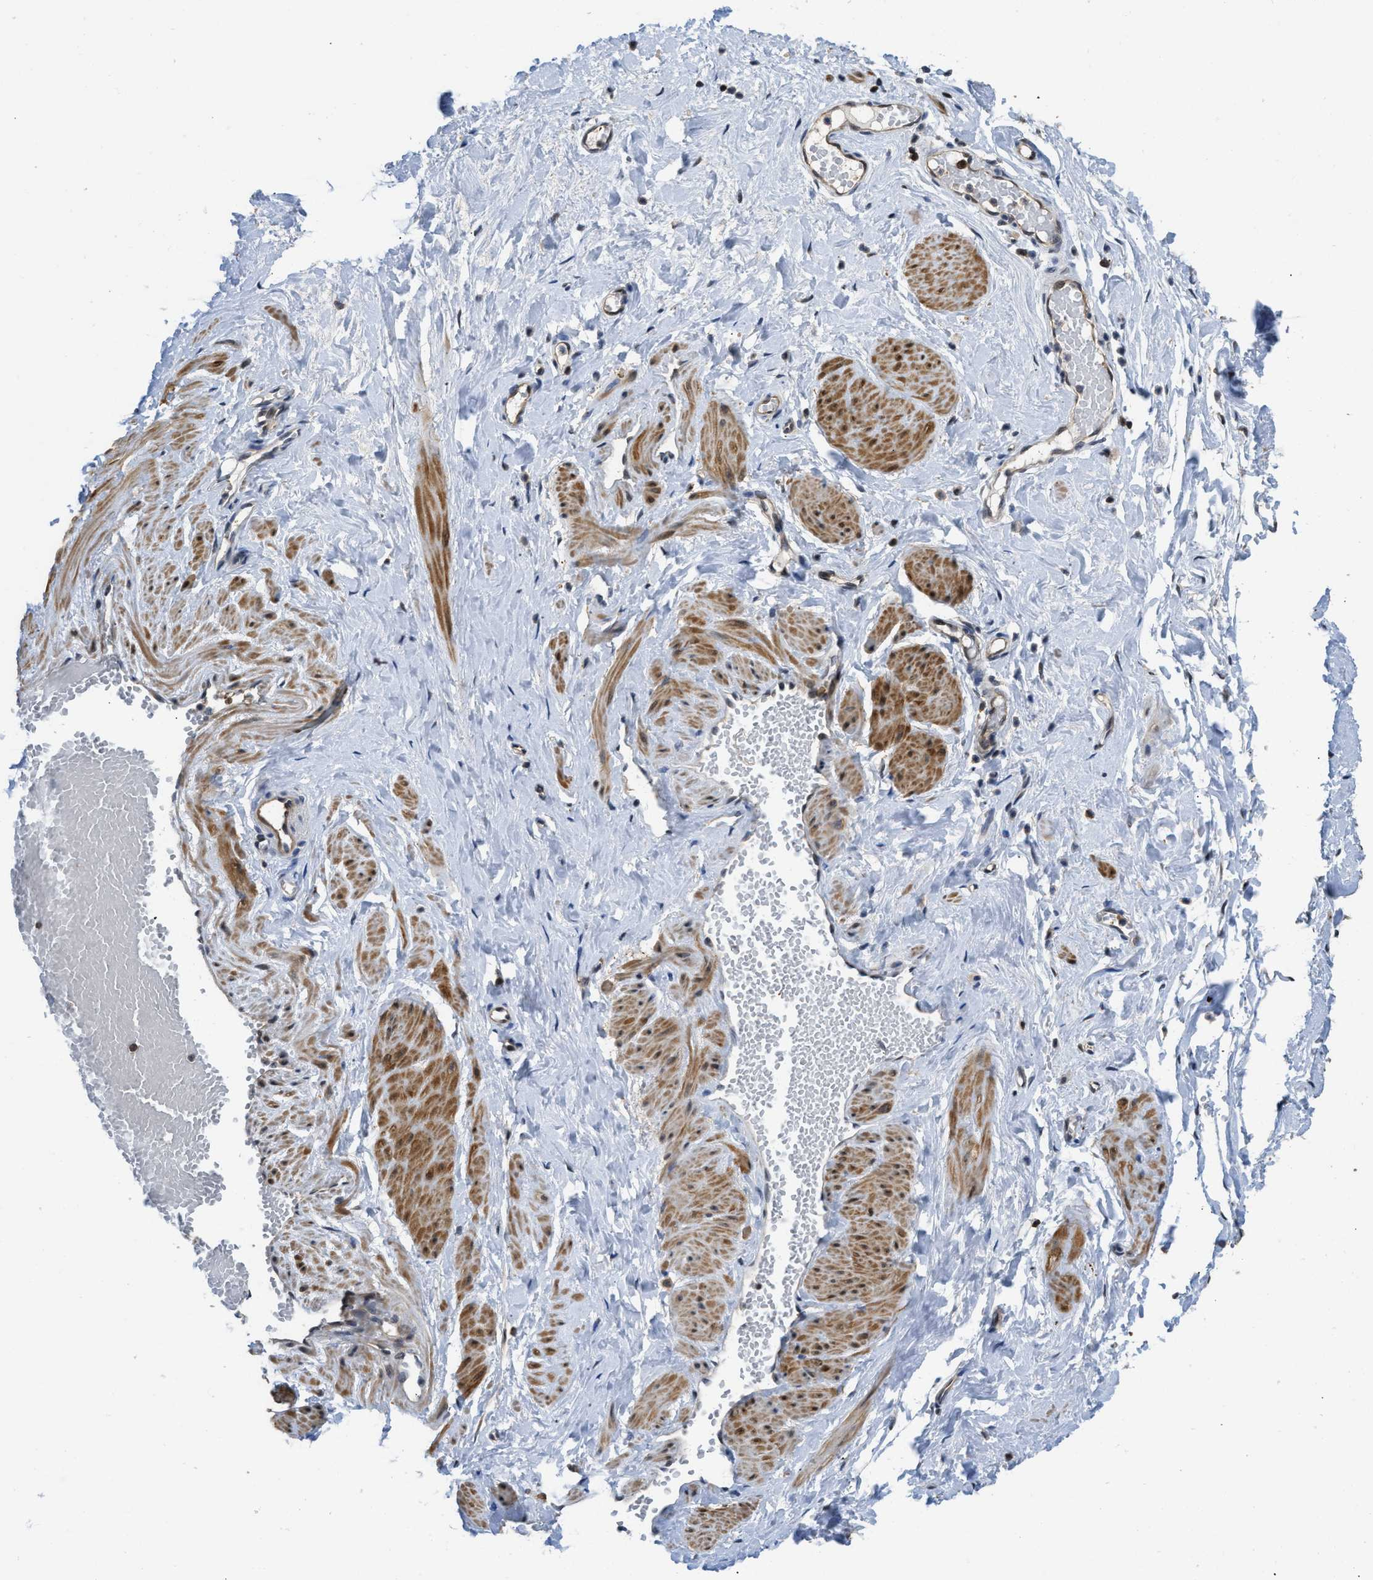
{"staining": {"intensity": "moderate", "quantity": "25%-75%", "location": "cytoplasmic/membranous"}, "tissue": "adipose tissue", "cell_type": "Adipocytes", "image_type": "normal", "snomed": [{"axis": "morphology", "description": "Normal tissue, NOS"}, {"axis": "topography", "description": "Soft tissue"}, {"axis": "topography", "description": "Vascular tissue"}], "caption": "Adipose tissue stained with immunohistochemistry (IHC) reveals moderate cytoplasmic/membranous staining in approximately 25%-75% of adipocytes.", "gene": "TES", "patient": {"sex": "female", "age": 35}}